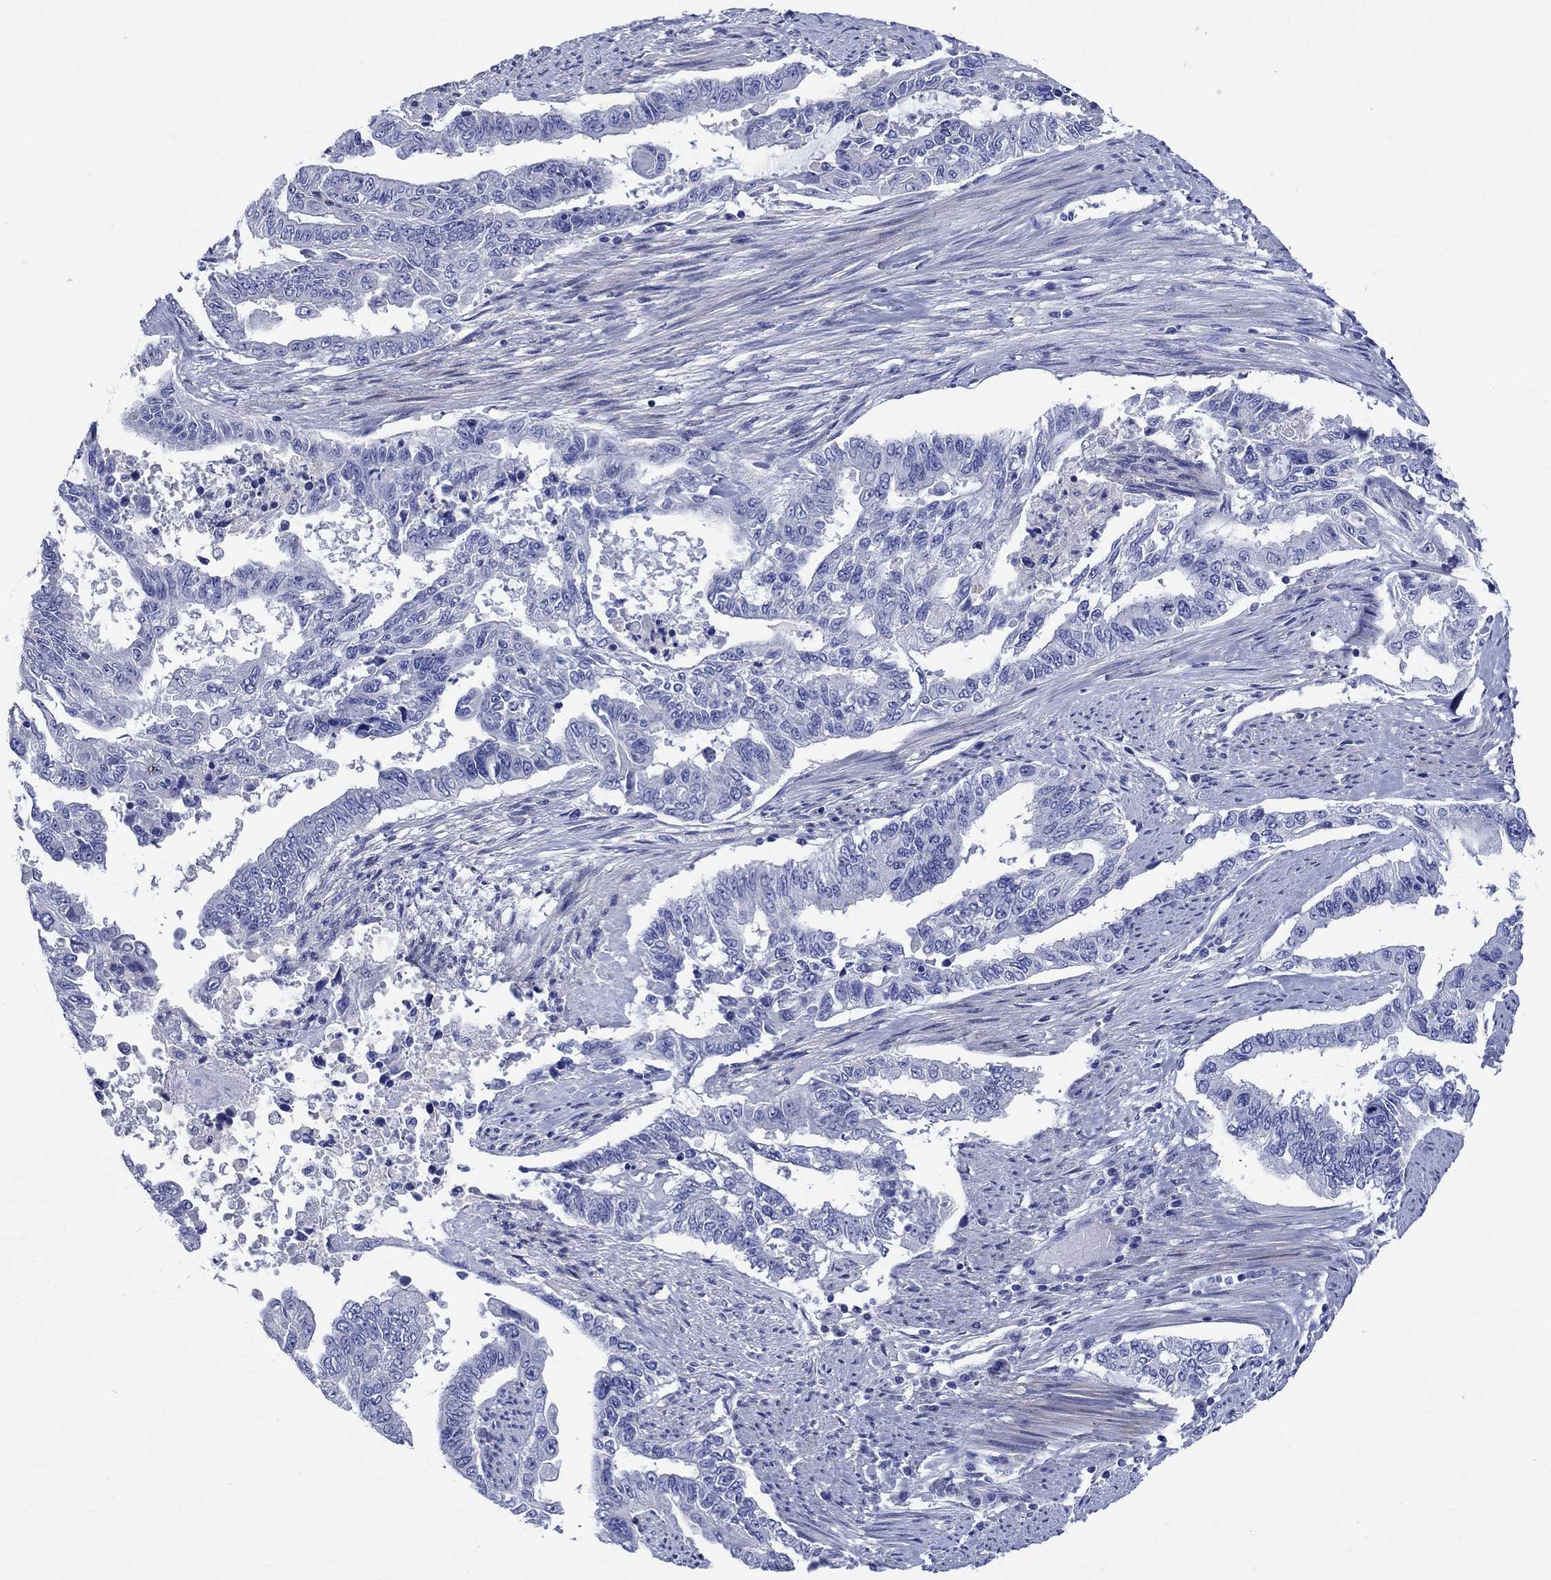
{"staining": {"intensity": "negative", "quantity": "none", "location": "none"}, "tissue": "endometrial cancer", "cell_type": "Tumor cells", "image_type": "cancer", "snomed": [{"axis": "morphology", "description": "Adenocarcinoma, NOS"}, {"axis": "topography", "description": "Uterus"}], "caption": "The histopathology image exhibits no significant expression in tumor cells of endometrial cancer.", "gene": "SHISA4", "patient": {"sex": "female", "age": 59}}